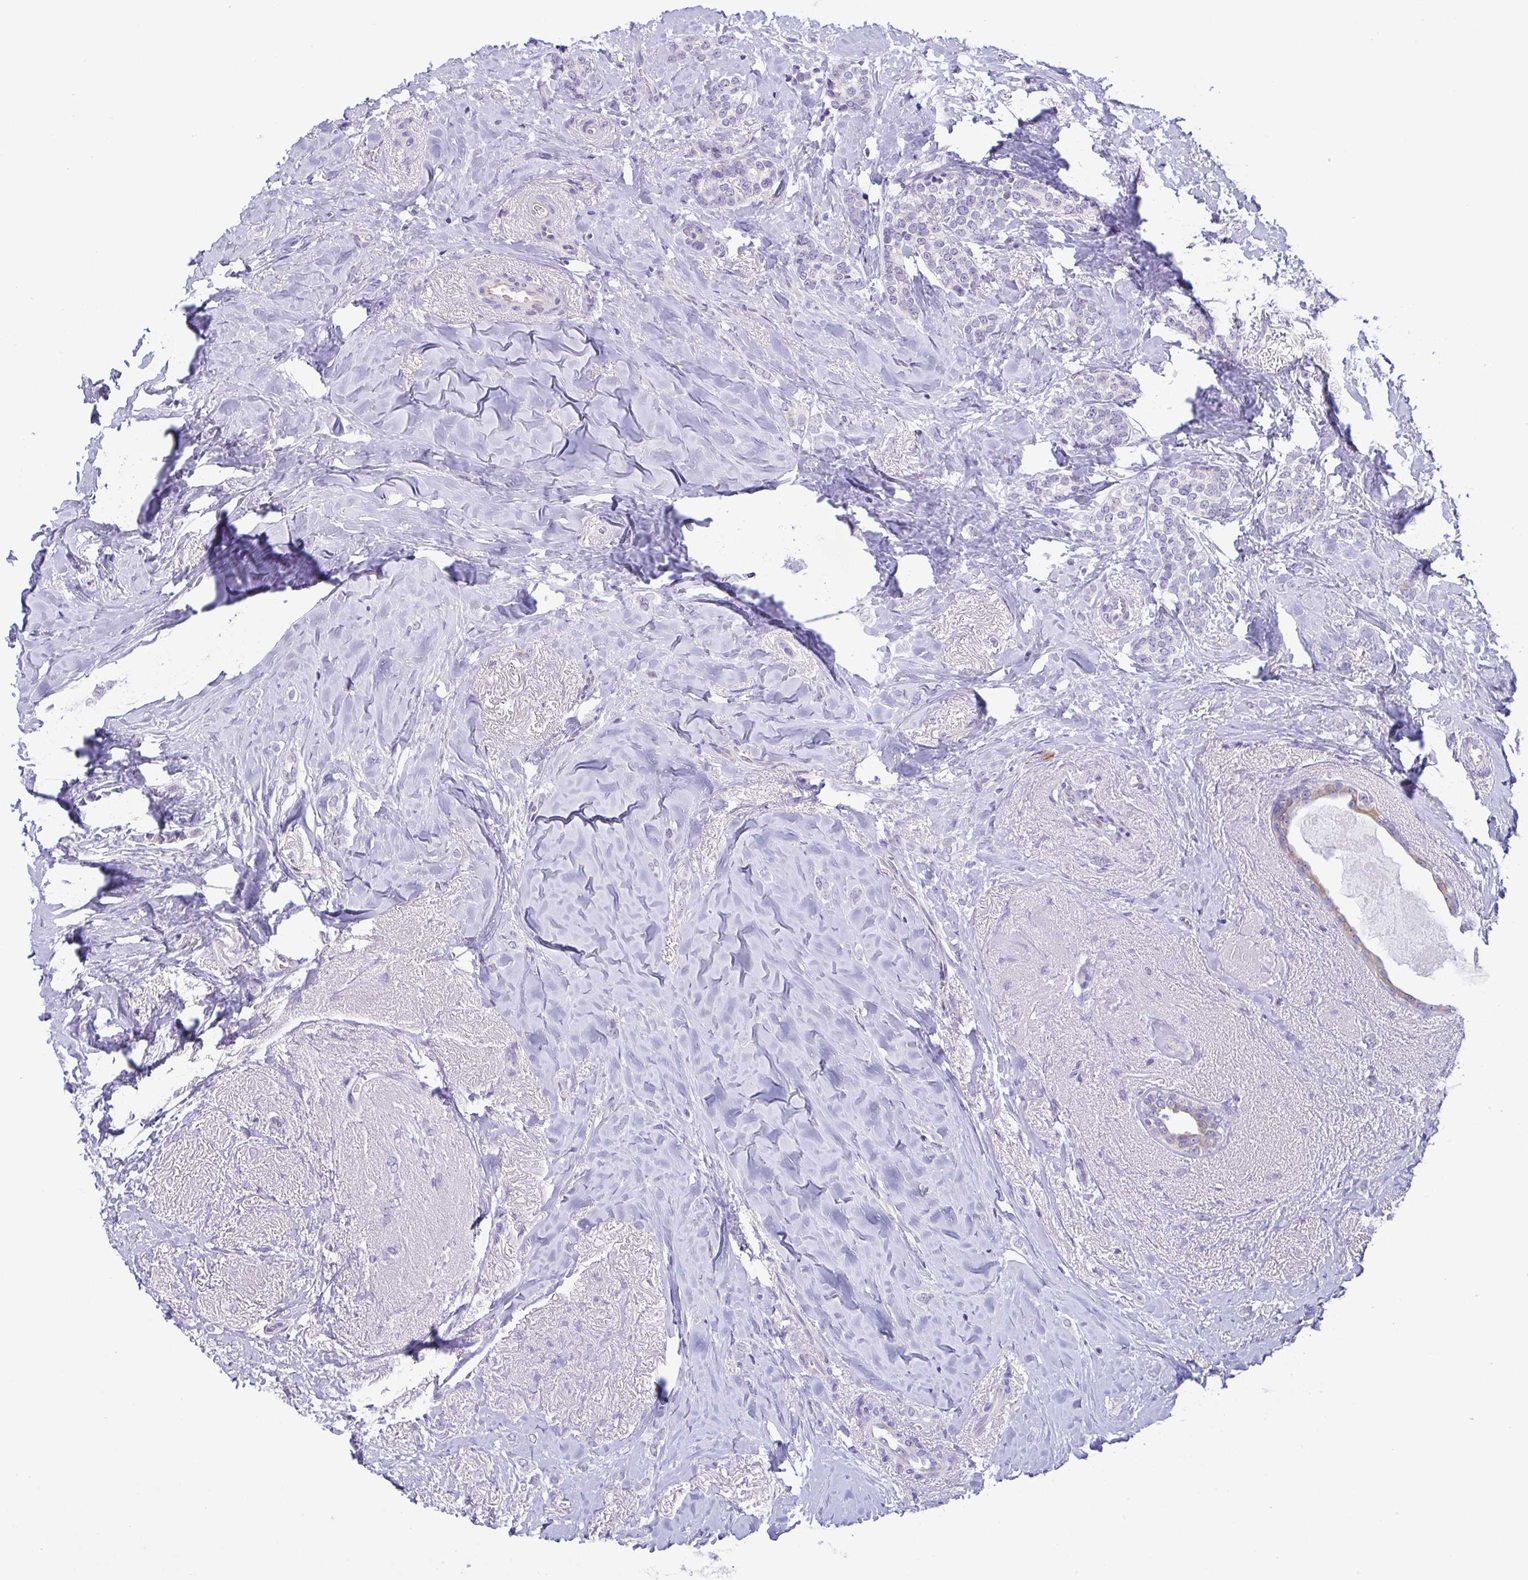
{"staining": {"intensity": "negative", "quantity": "none", "location": "none"}, "tissue": "breast cancer", "cell_type": "Tumor cells", "image_type": "cancer", "snomed": [{"axis": "morphology", "description": "Normal tissue, NOS"}, {"axis": "morphology", "description": "Duct carcinoma"}, {"axis": "topography", "description": "Breast"}], "caption": "A high-resolution photomicrograph shows IHC staining of breast intraductal carcinoma, which displays no significant staining in tumor cells.", "gene": "MYL7", "patient": {"sex": "female", "age": 77}}